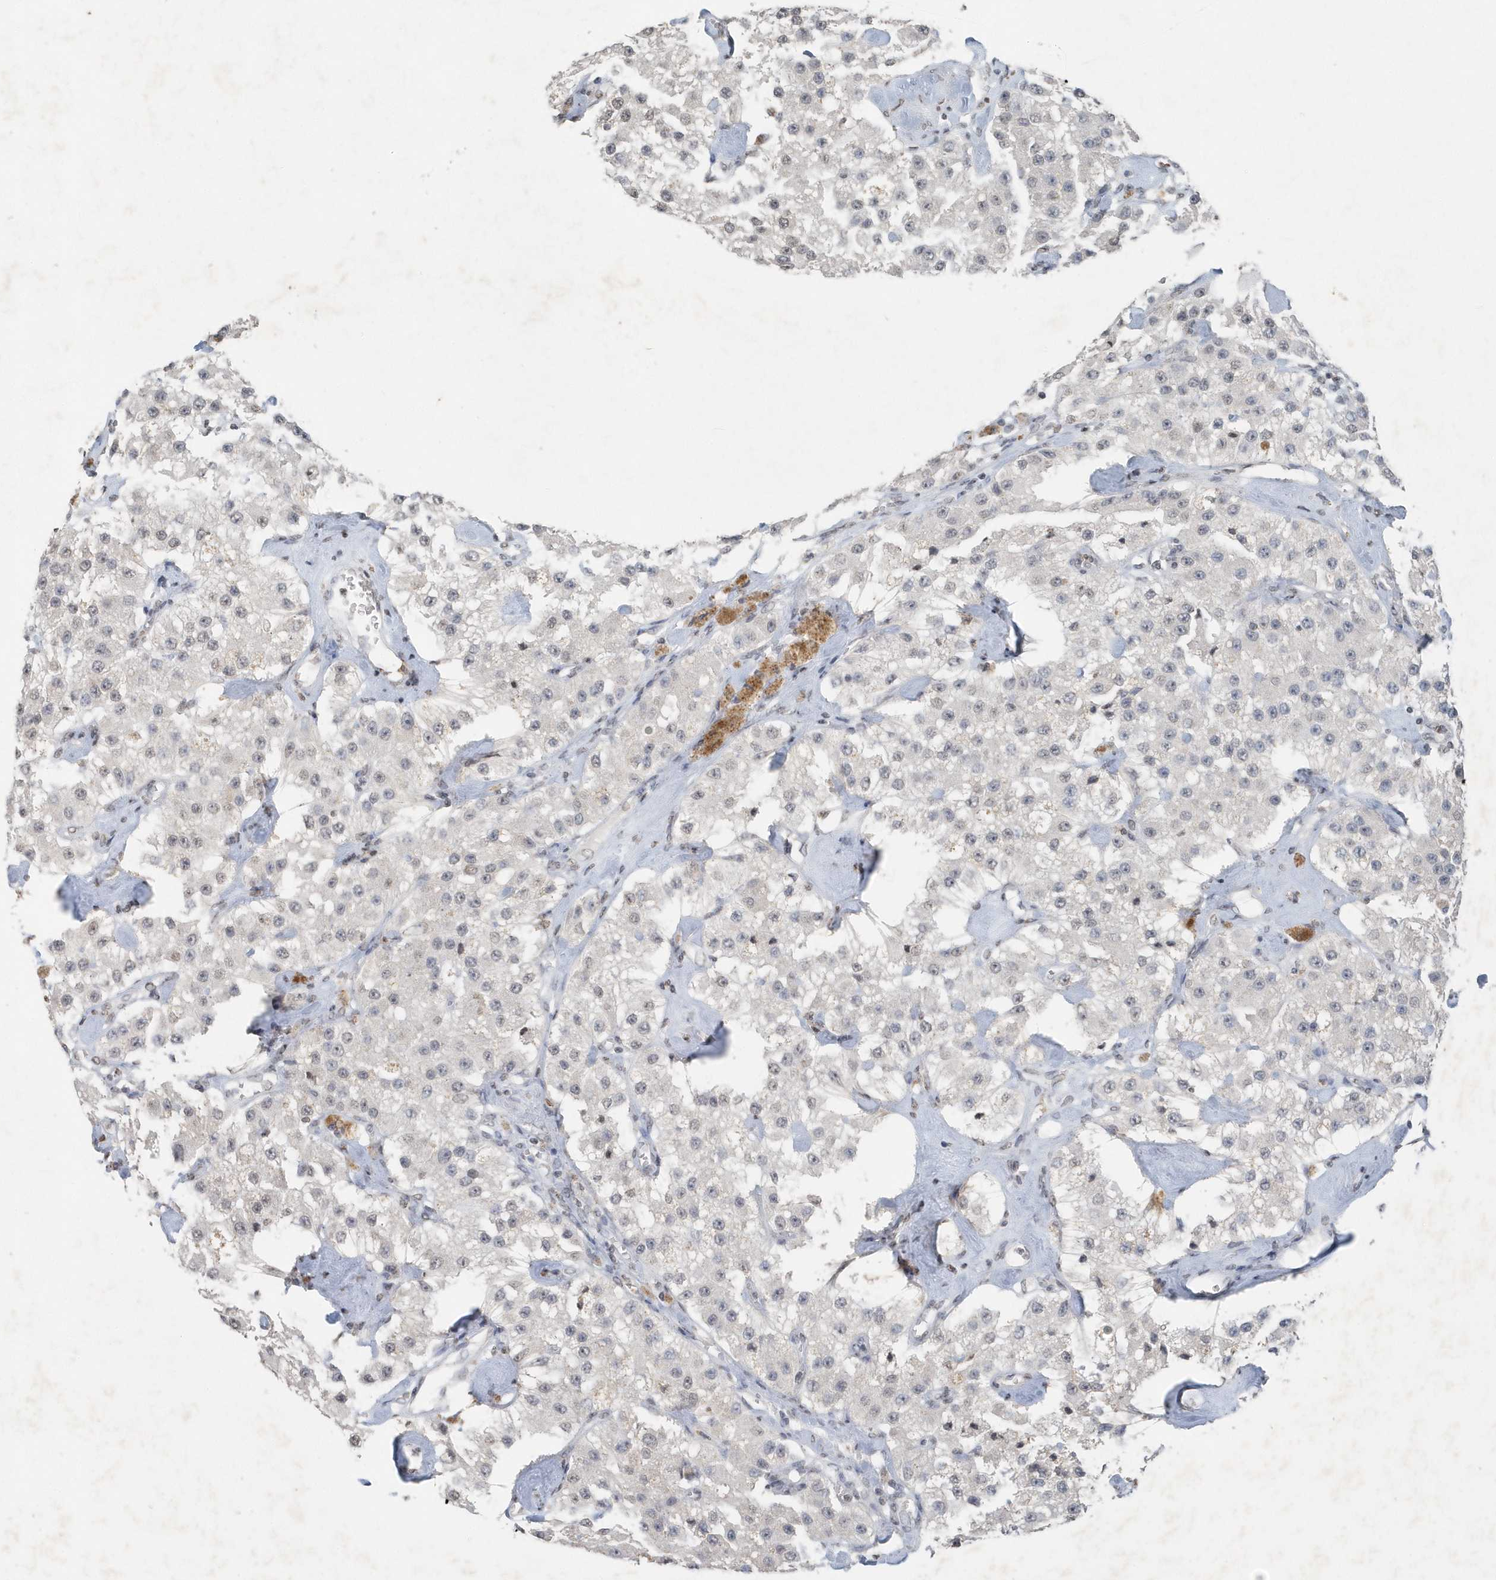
{"staining": {"intensity": "weak", "quantity": "25%-75%", "location": "nuclear"}, "tissue": "carcinoid", "cell_type": "Tumor cells", "image_type": "cancer", "snomed": [{"axis": "morphology", "description": "Carcinoid, malignant, NOS"}, {"axis": "topography", "description": "Pancreas"}], "caption": "Carcinoid stained with a brown dye exhibits weak nuclear positive expression in about 25%-75% of tumor cells.", "gene": "PDCD1", "patient": {"sex": "male", "age": 41}}